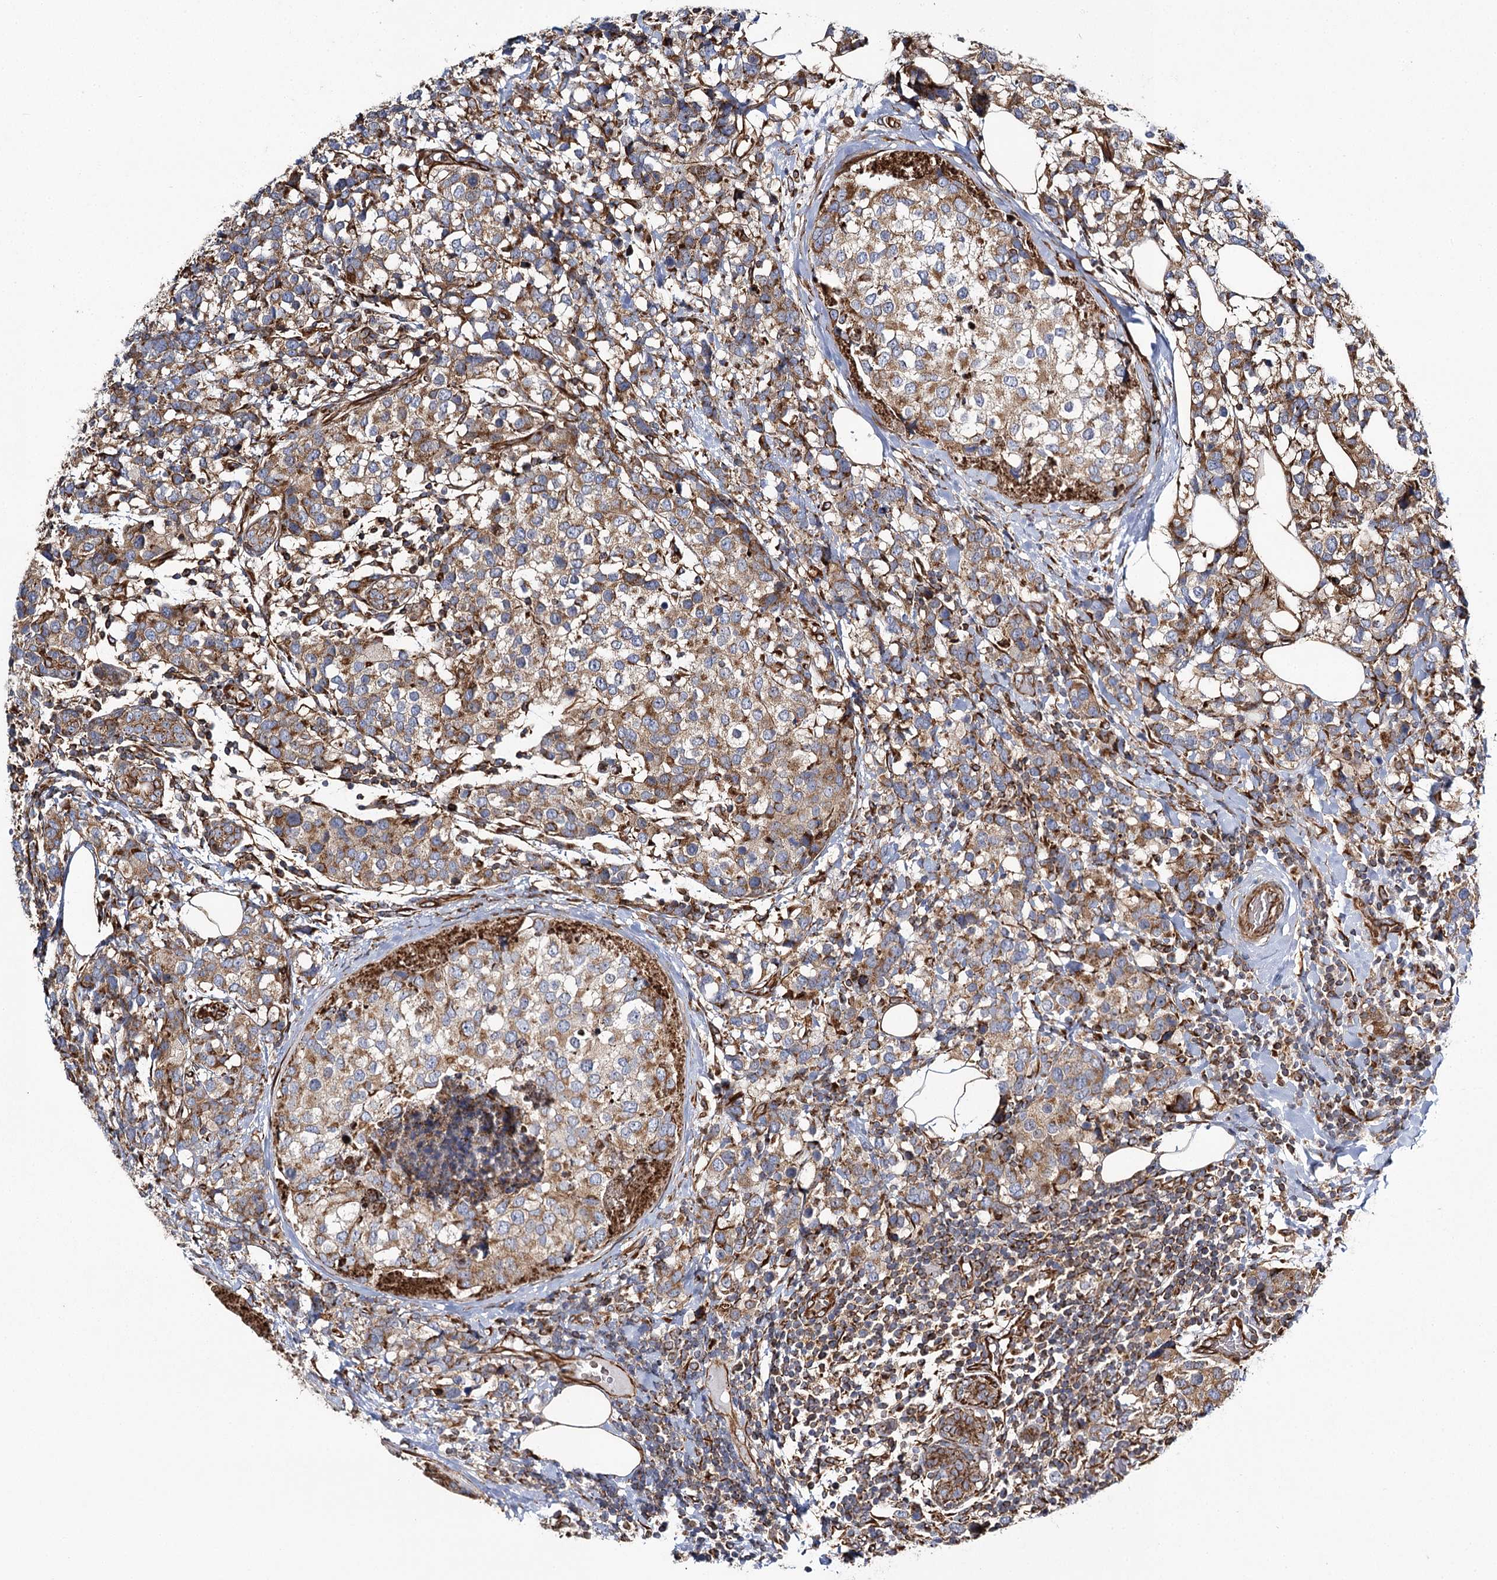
{"staining": {"intensity": "moderate", "quantity": ">75%", "location": "cytoplasmic/membranous"}, "tissue": "breast cancer", "cell_type": "Tumor cells", "image_type": "cancer", "snomed": [{"axis": "morphology", "description": "Lobular carcinoma"}, {"axis": "topography", "description": "Breast"}], "caption": "High-power microscopy captured an immunohistochemistry (IHC) micrograph of breast cancer, revealing moderate cytoplasmic/membranous positivity in about >75% of tumor cells.", "gene": "THUMPD3", "patient": {"sex": "female", "age": 59}}